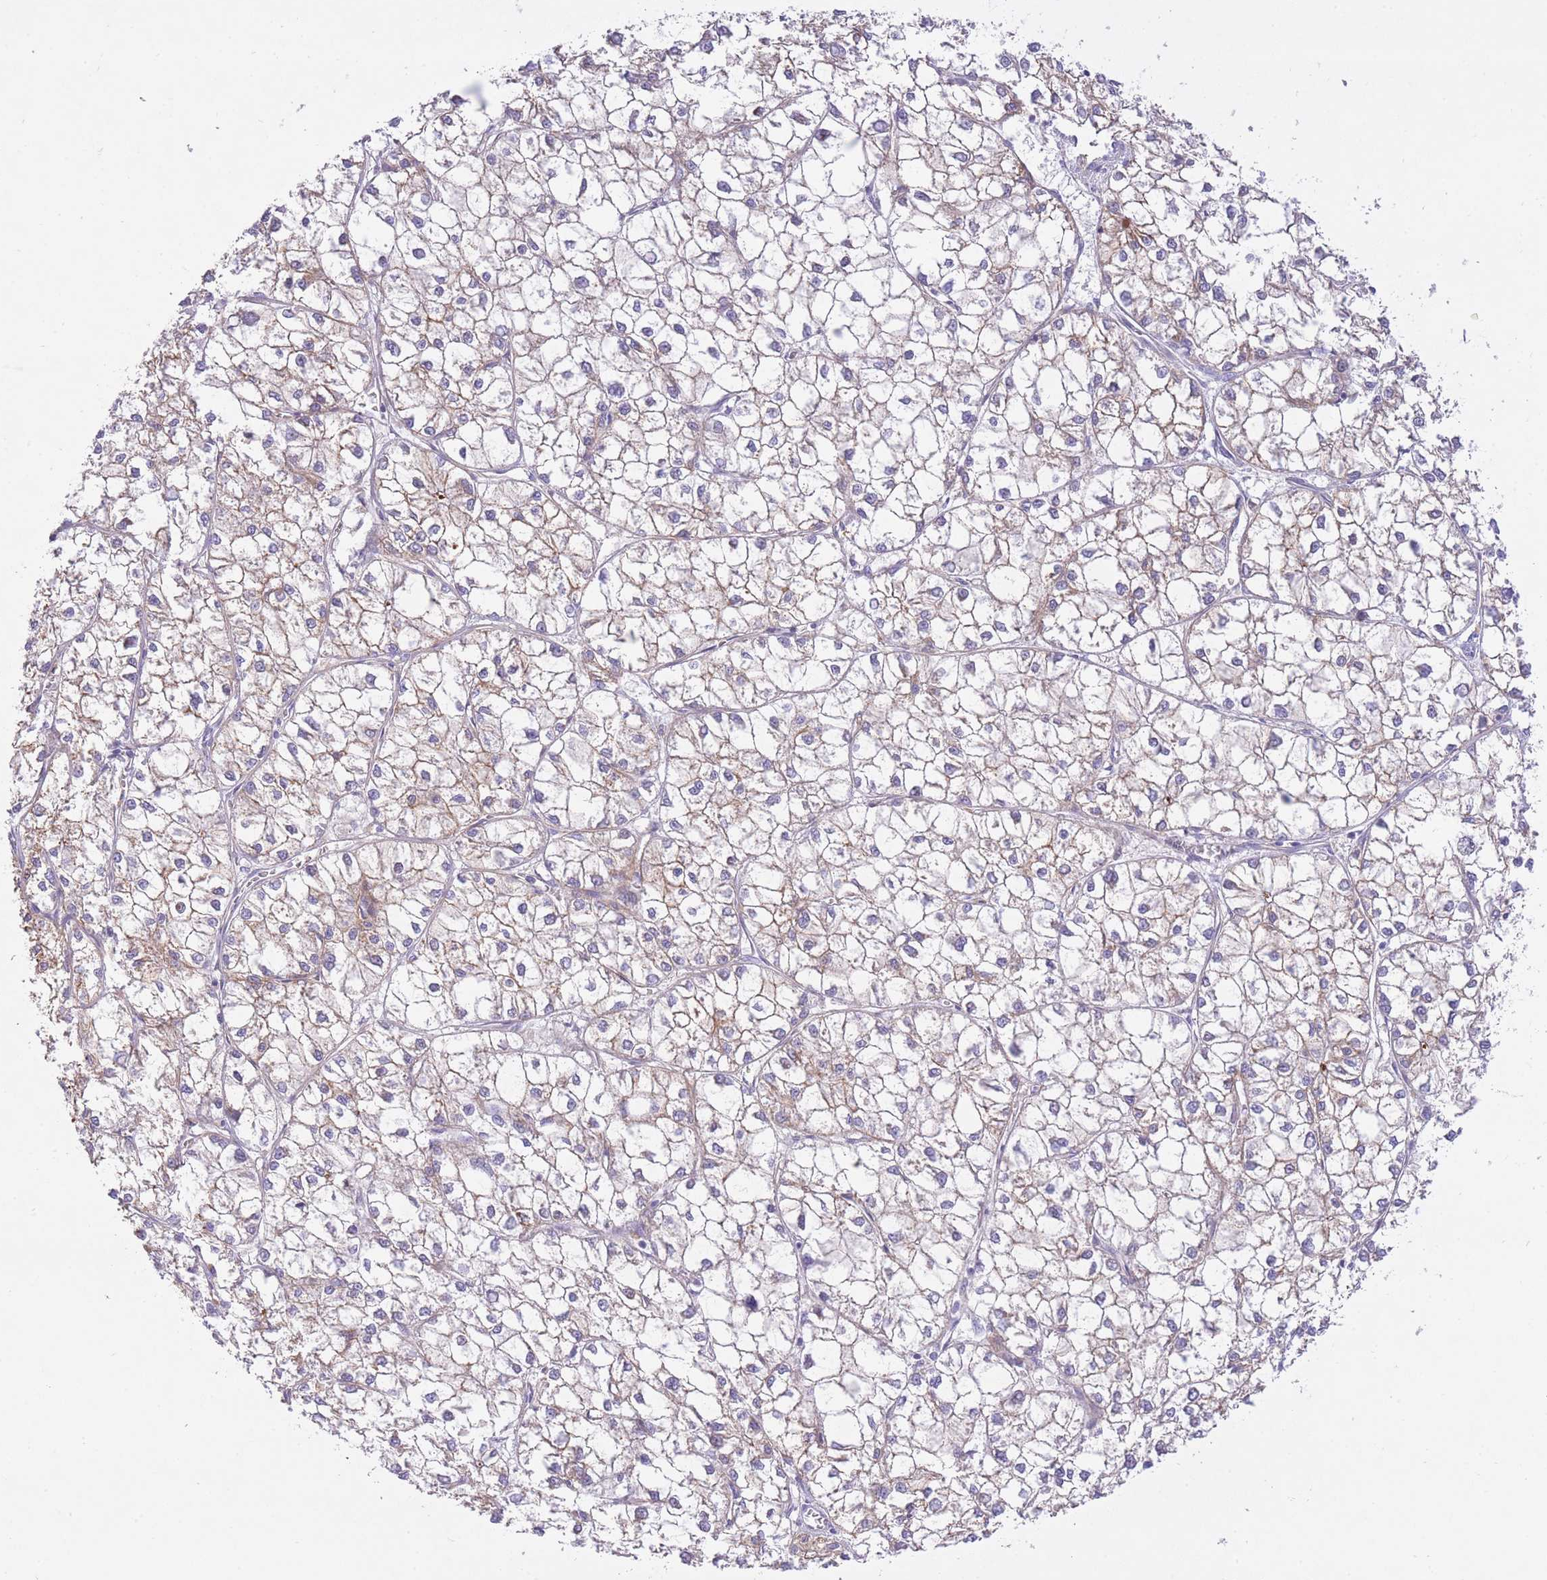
{"staining": {"intensity": "negative", "quantity": "none", "location": "none"}, "tissue": "liver cancer", "cell_type": "Tumor cells", "image_type": "cancer", "snomed": [{"axis": "morphology", "description": "Carcinoma, Hepatocellular, NOS"}, {"axis": "topography", "description": "Liver"}], "caption": "Liver hepatocellular carcinoma stained for a protein using IHC exhibits no staining tumor cells.", "gene": "HRG", "patient": {"sex": "female", "age": 43}}